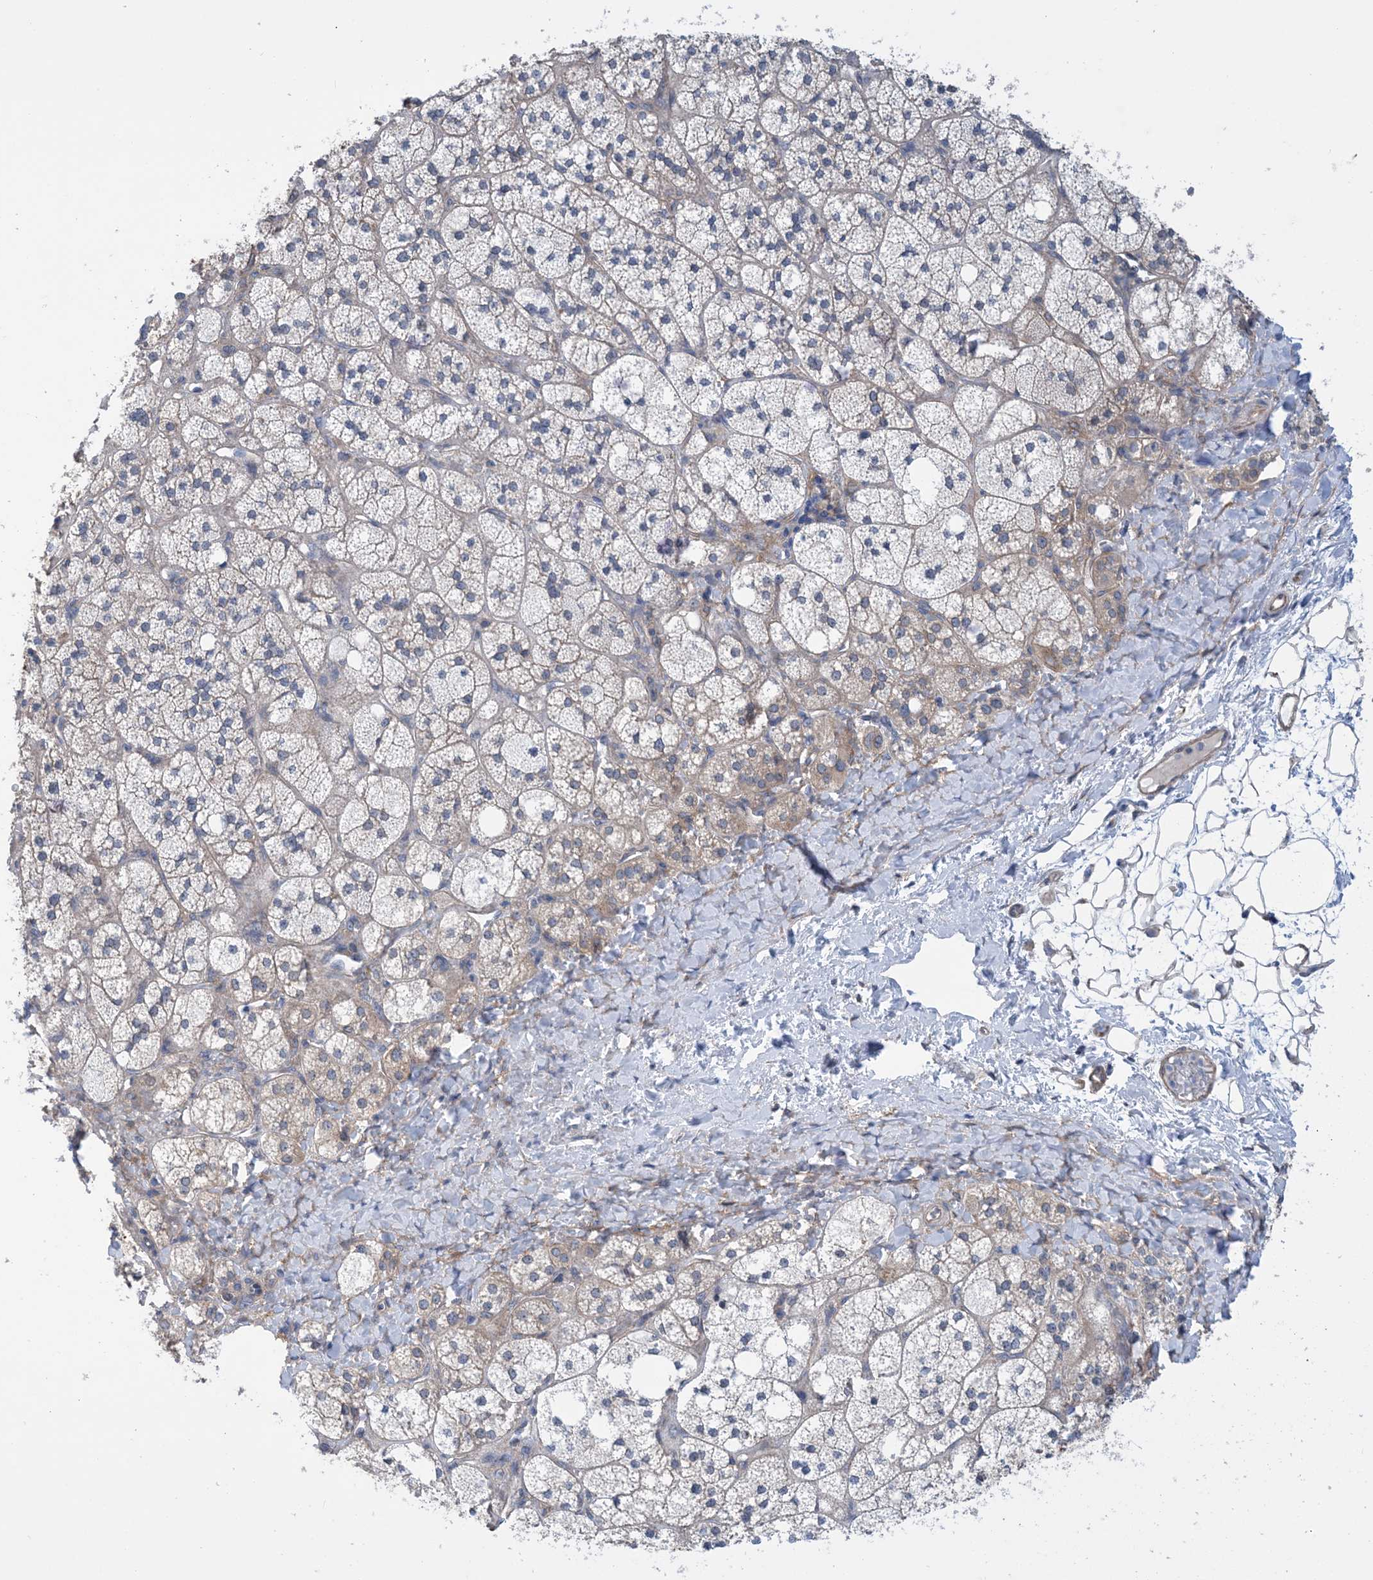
{"staining": {"intensity": "weak", "quantity": "25%-75%", "location": "cytoplasmic/membranous"}, "tissue": "adrenal gland", "cell_type": "Glandular cells", "image_type": "normal", "snomed": [{"axis": "morphology", "description": "Normal tissue, NOS"}, {"axis": "topography", "description": "Adrenal gland"}], "caption": "This photomicrograph demonstrates IHC staining of benign human adrenal gland, with low weak cytoplasmic/membranous expression in approximately 25%-75% of glandular cells.", "gene": "EHBP1", "patient": {"sex": "male", "age": 61}}